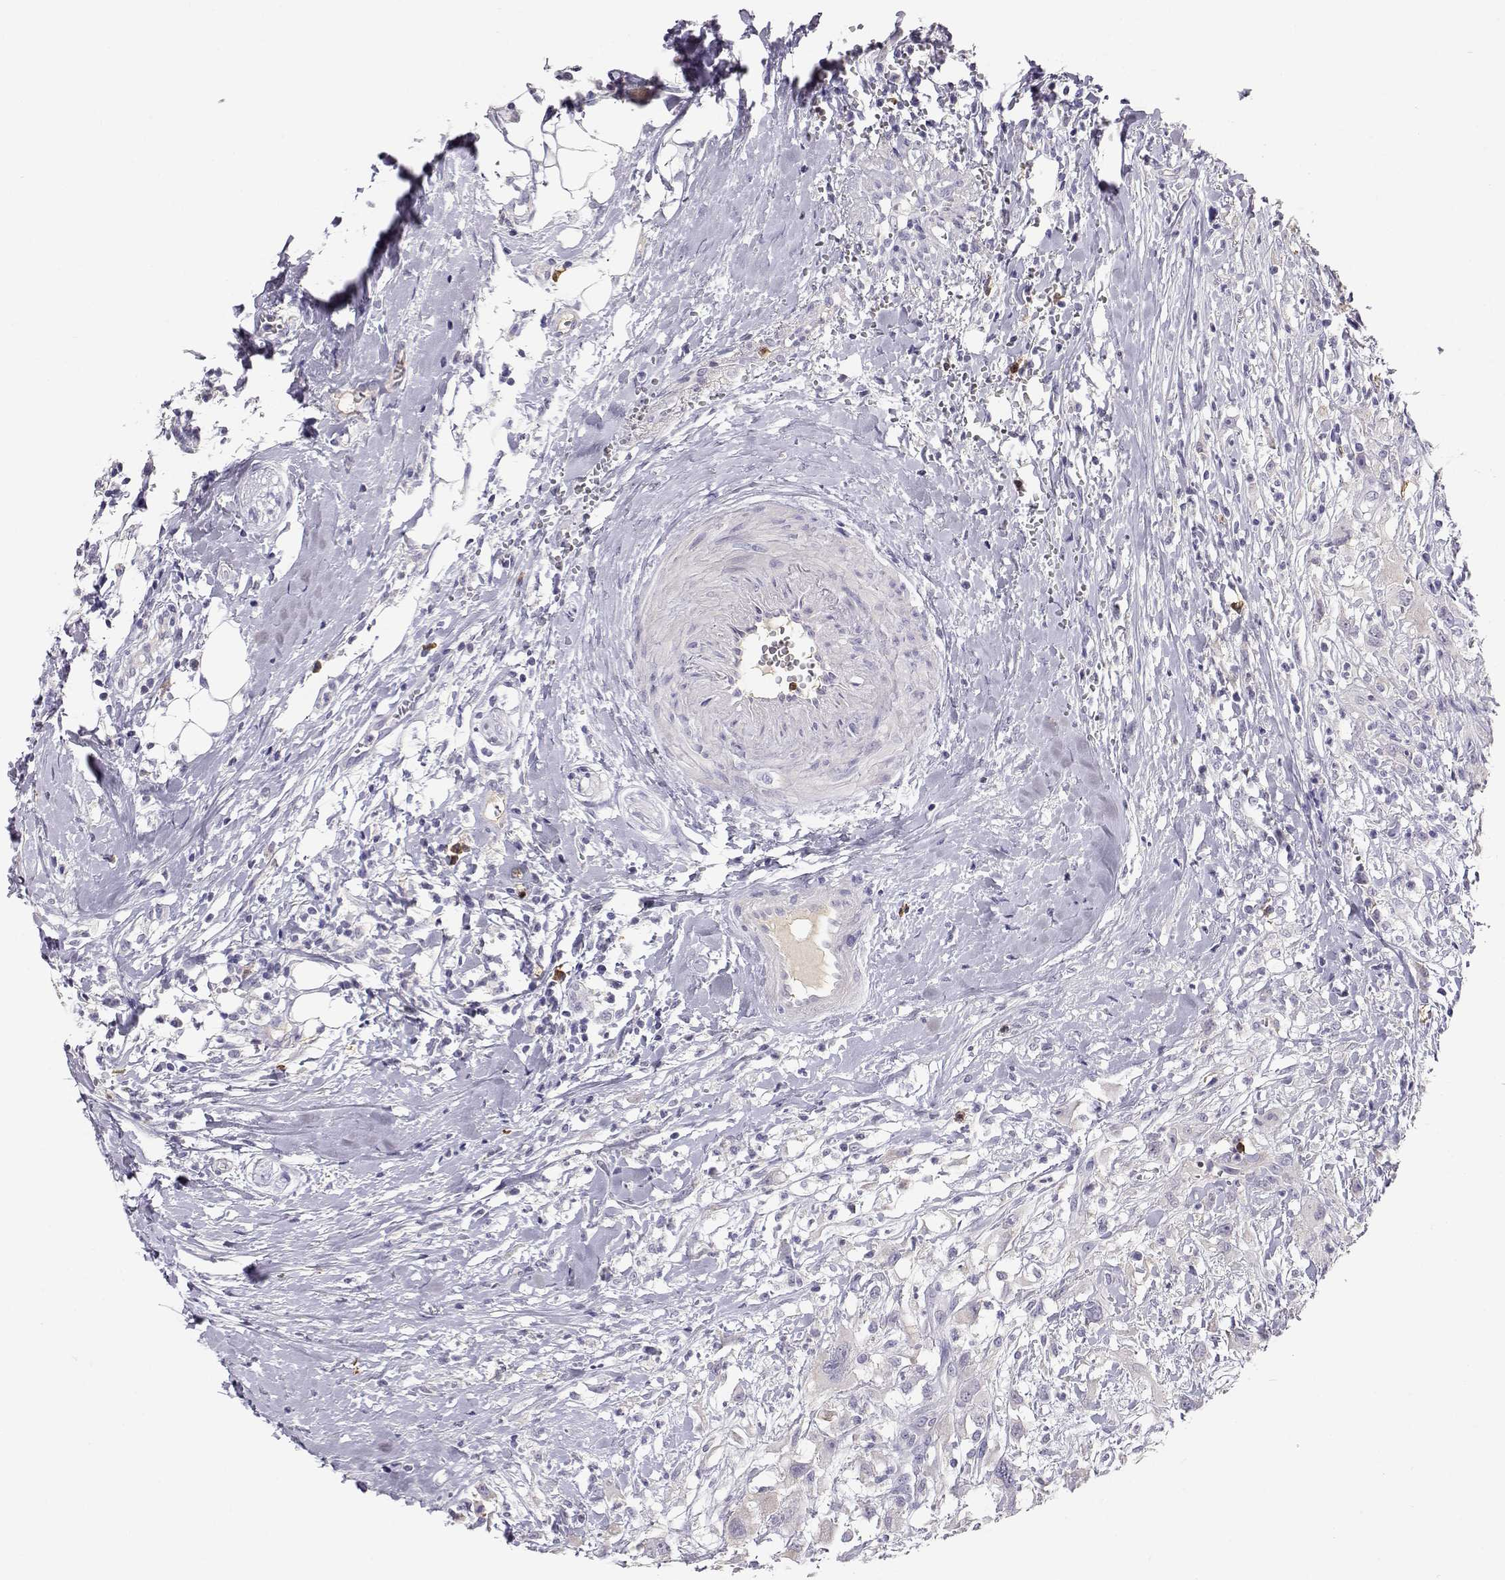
{"staining": {"intensity": "negative", "quantity": "none", "location": "none"}, "tissue": "head and neck cancer", "cell_type": "Tumor cells", "image_type": "cancer", "snomed": [{"axis": "morphology", "description": "Squamous cell carcinoma, NOS"}, {"axis": "morphology", "description": "Squamous cell carcinoma, metastatic, NOS"}, {"axis": "topography", "description": "Oral tissue"}, {"axis": "topography", "description": "Head-Neck"}], "caption": "Tumor cells are negative for brown protein staining in head and neck cancer.", "gene": "CDHR1", "patient": {"sex": "female", "age": 85}}